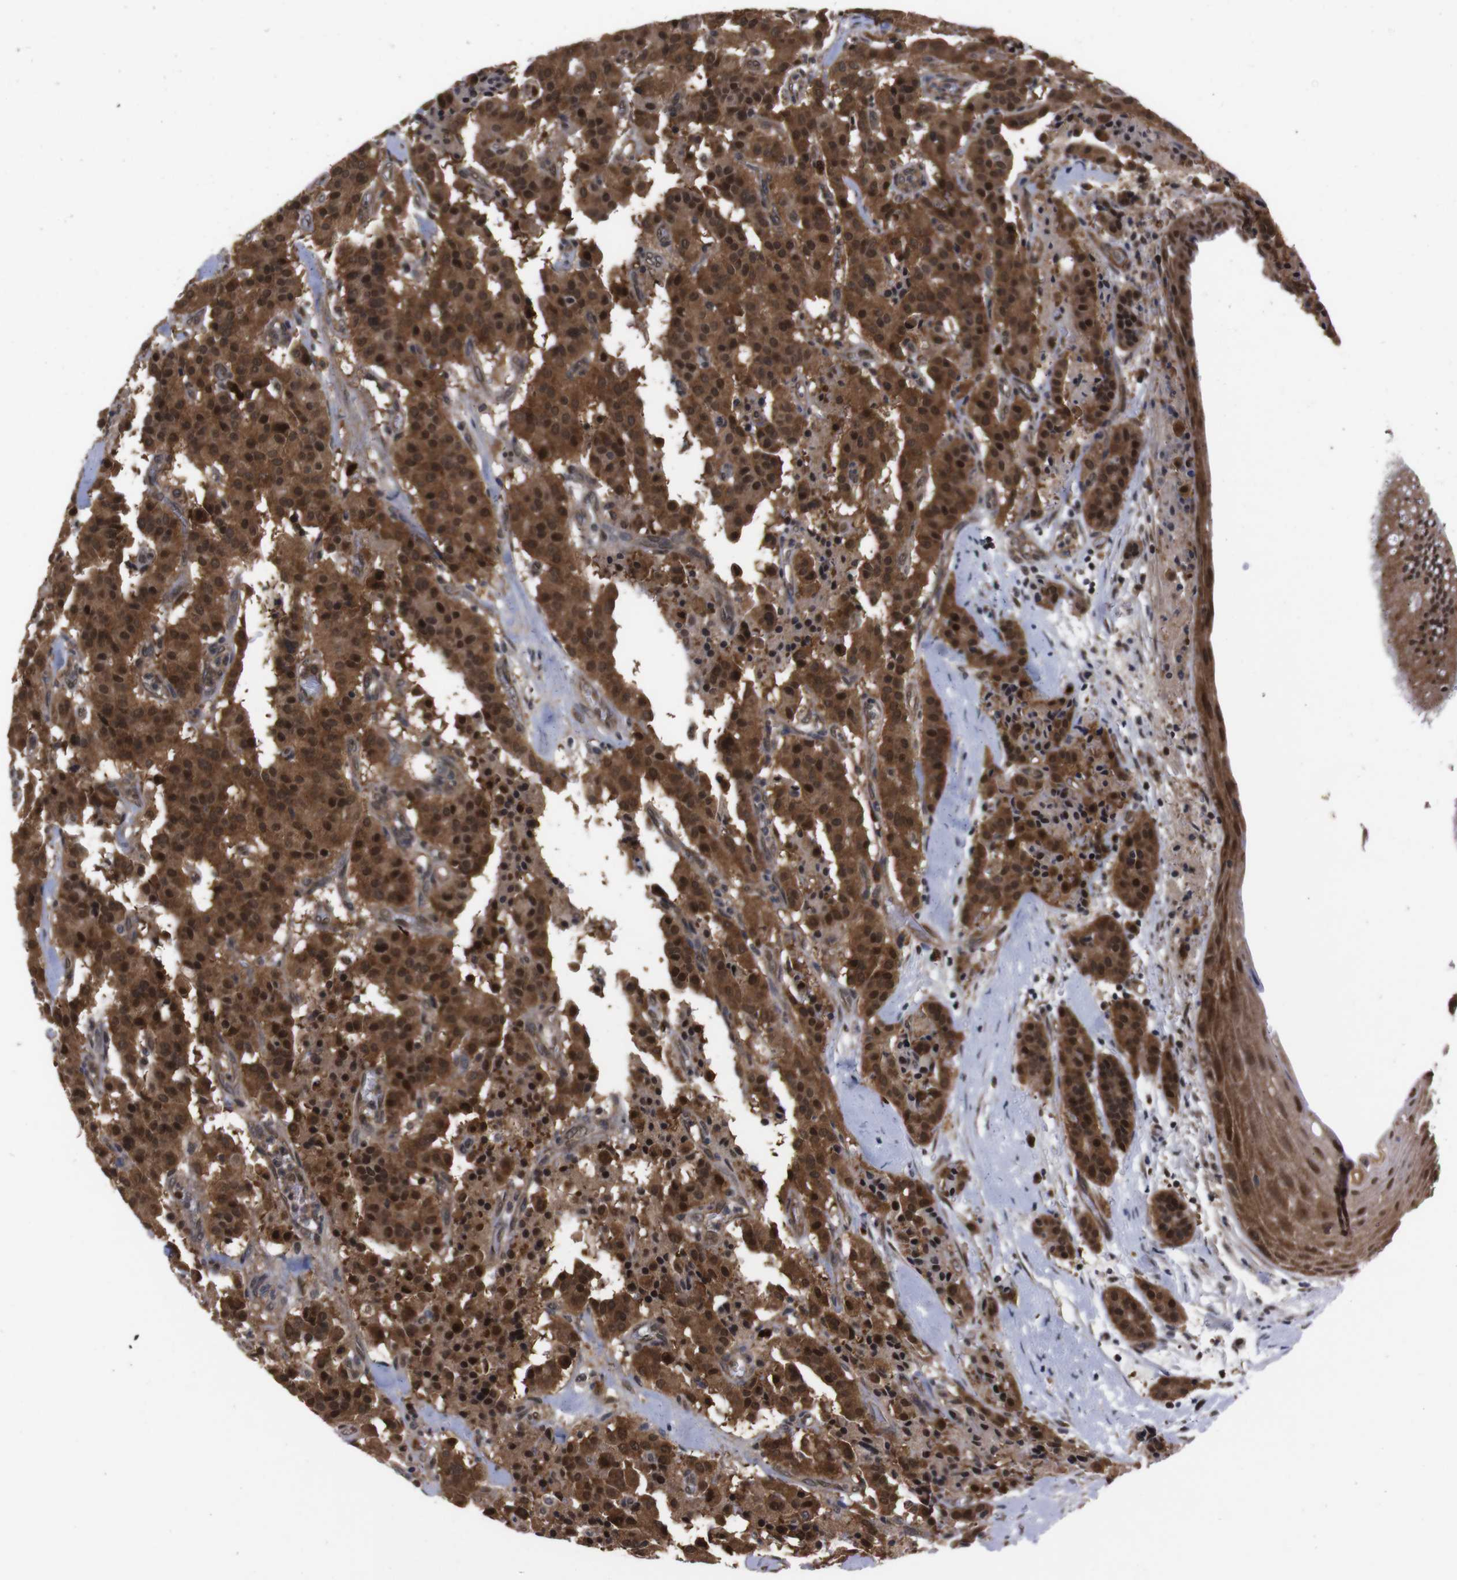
{"staining": {"intensity": "strong", "quantity": ">75%", "location": "cytoplasmic/membranous,nuclear"}, "tissue": "carcinoid", "cell_type": "Tumor cells", "image_type": "cancer", "snomed": [{"axis": "morphology", "description": "Carcinoid, malignant, NOS"}, {"axis": "topography", "description": "Lung"}], "caption": "IHC image of neoplastic tissue: human carcinoid (malignant) stained using IHC demonstrates high levels of strong protein expression localized specifically in the cytoplasmic/membranous and nuclear of tumor cells, appearing as a cytoplasmic/membranous and nuclear brown color.", "gene": "UBQLN2", "patient": {"sex": "male", "age": 30}}